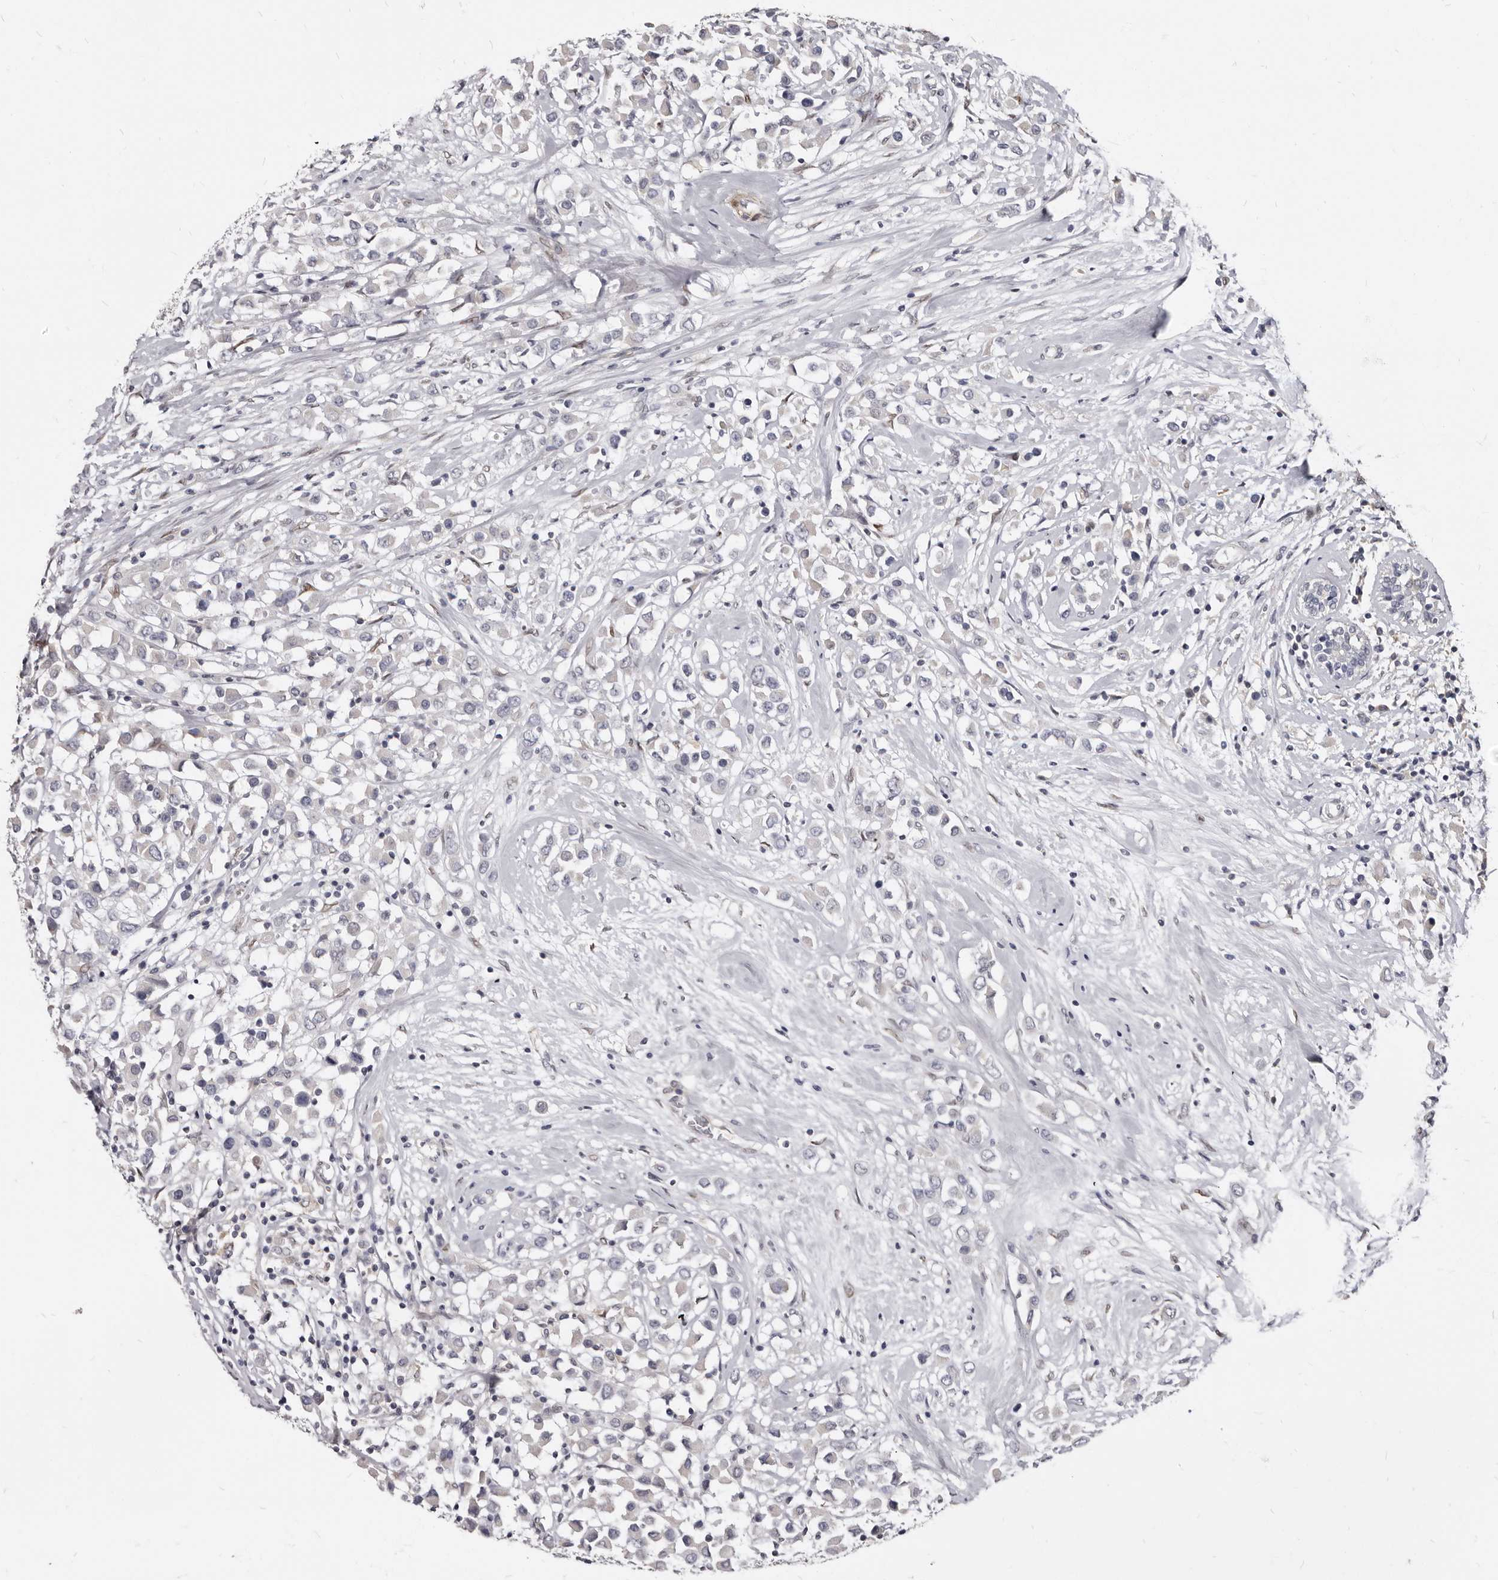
{"staining": {"intensity": "weak", "quantity": "<25%", "location": "cytoplasmic/membranous"}, "tissue": "breast cancer", "cell_type": "Tumor cells", "image_type": "cancer", "snomed": [{"axis": "morphology", "description": "Duct carcinoma"}, {"axis": "topography", "description": "Breast"}], "caption": "Tumor cells show no significant protein positivity in breast cancer (intraductal carcinoma).", "gene": "MRGPRF", "patient": {"sex": "female", "age": 61}}